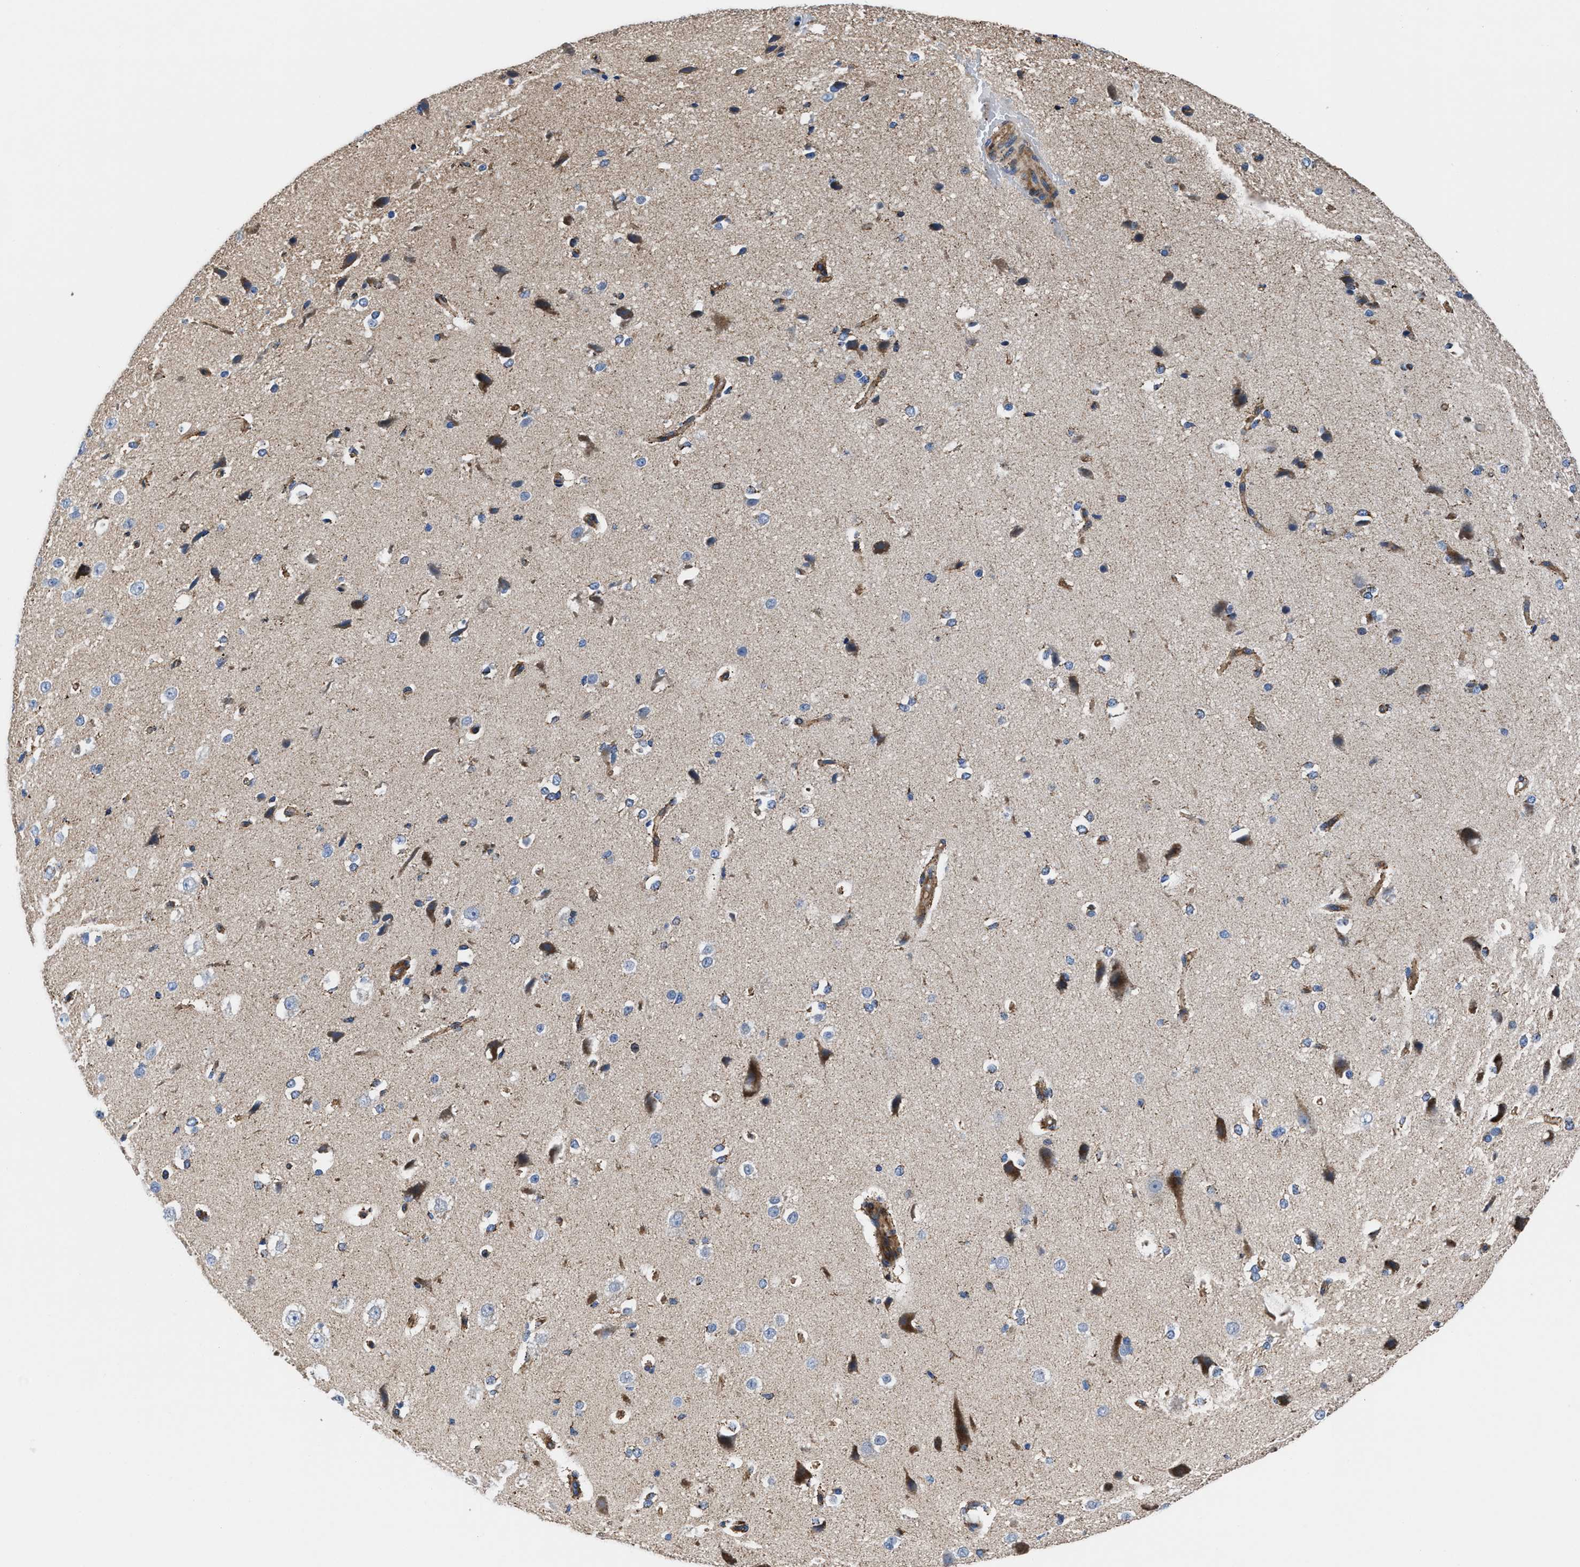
{"staining": {"intensity": "moderate", "quantity": ">75%", "location": "cytoplasmic/membranous"}, "tissue": "cerebral cortex", "cell_type": "Endothelial cells", "image_type": "normal", "snomed": [{"axis": "morphology", "description": "Normal tissue, NOS"}, {"axis": "morphology", "description": "Developmental malformation"}, {"axis": "topography", "description": "Cerebral cortex"}], "caption": "Endothelial cells exhibit medium levels of moderate cytoplasmic/membranous positivity in about >75% of cells in benign cerebral cortex. The staining was performed using DAB, with brown indicating positive protein expression. Nuclei are stained blue with hematoxylin.", "gene": "PRR15L", "patient": {"sex": "female", "age": 30}}